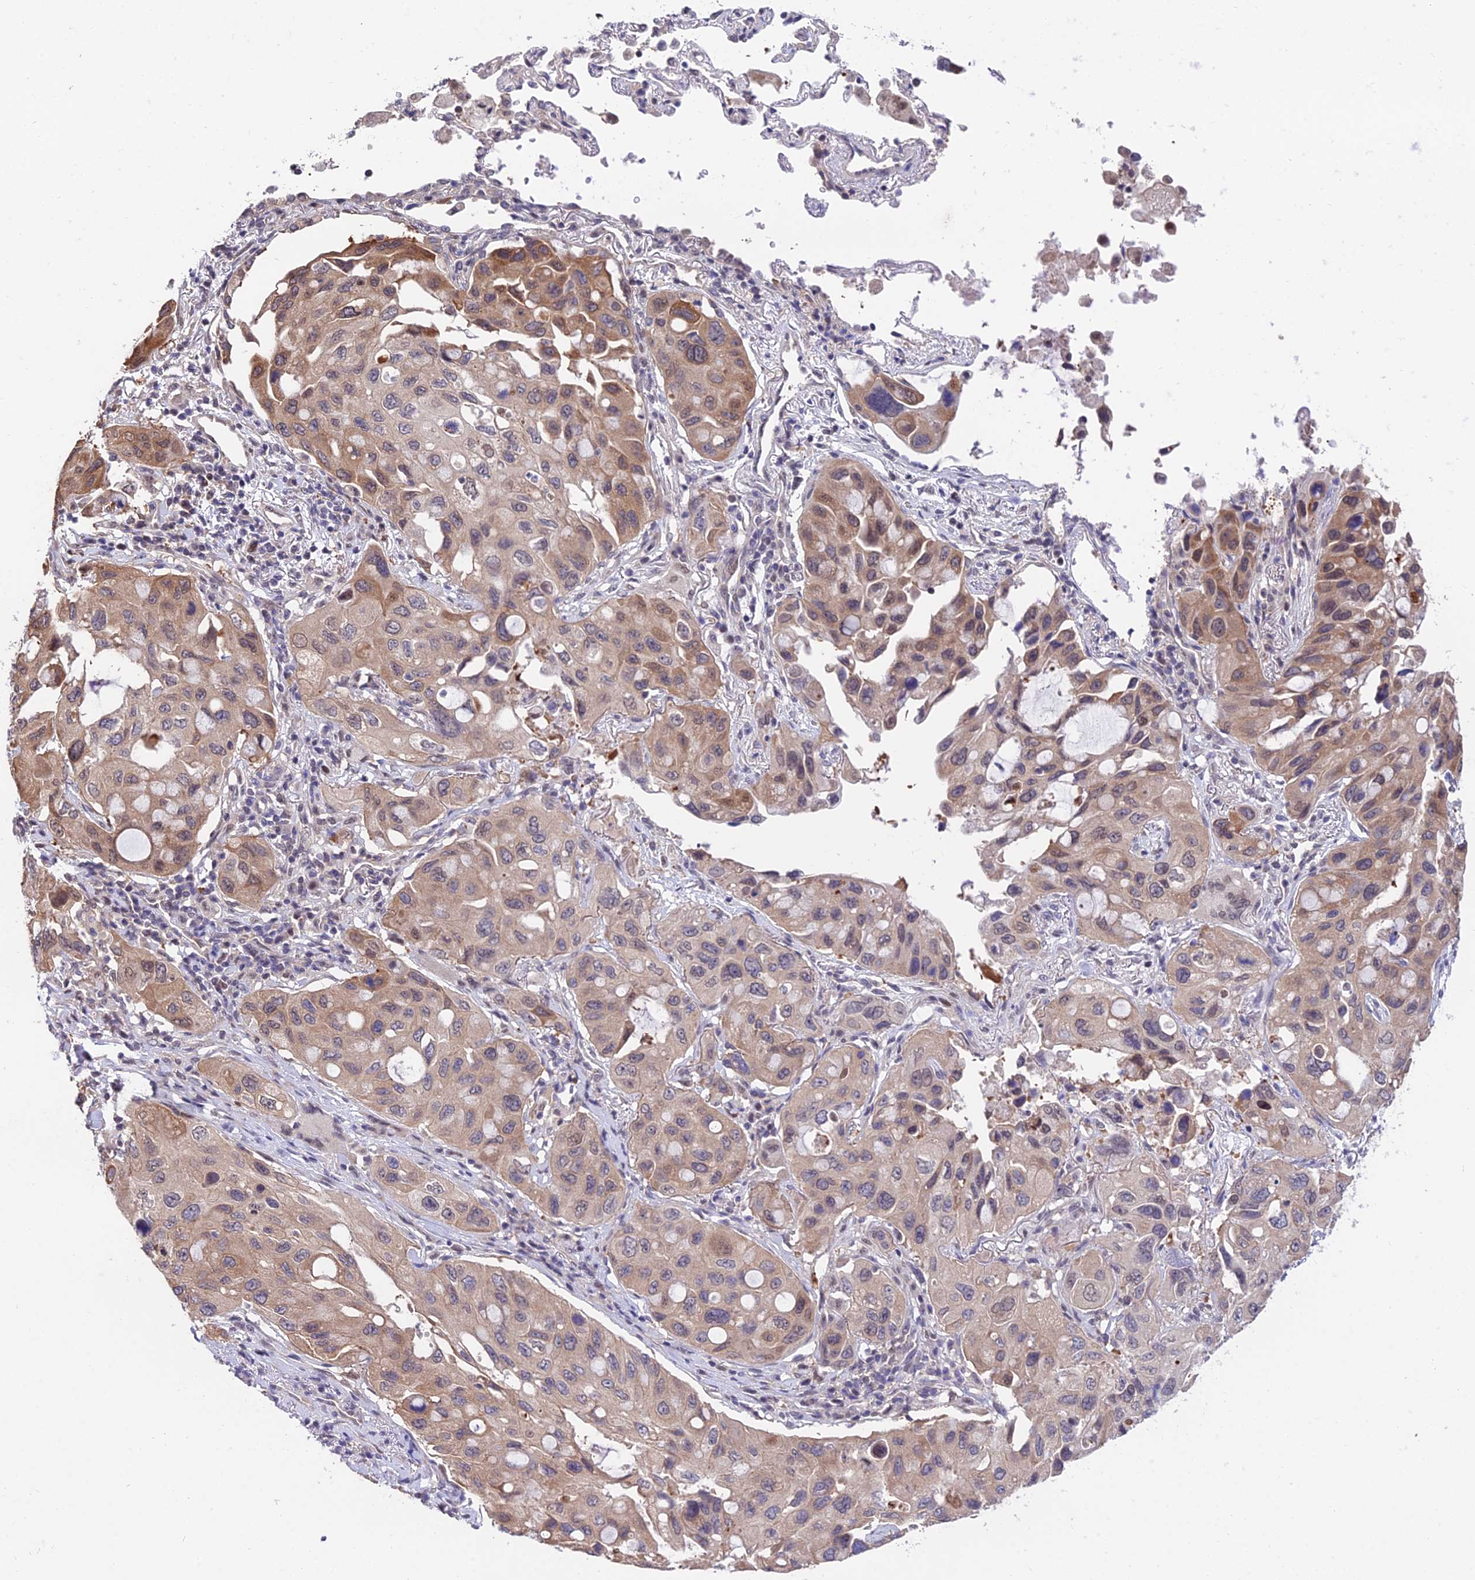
{"staining": {"intensity": "moderate", "quantity": "25%-75%", "location": "cytoplasmic/membranous,nuclear"}, "tissue": "lung cancer", "cell_type": "Tumor cells", "image_type": "cancer", "snomed": [{"axis": "morphology", "description": "Squamous cell carcinoma, NOS"}, {"axis": "topography", "description": "Lung"}], "caption": "About 25%-75% of tumor cells in human lung cancer (squamous cell carcinoma) show moderate cytoplasmic/membranous and nuclear protein staining as visualized by brown immunohistochemical staining.", "gene": "INPP4A", "patient": {"sex": "female", "age": 73}}